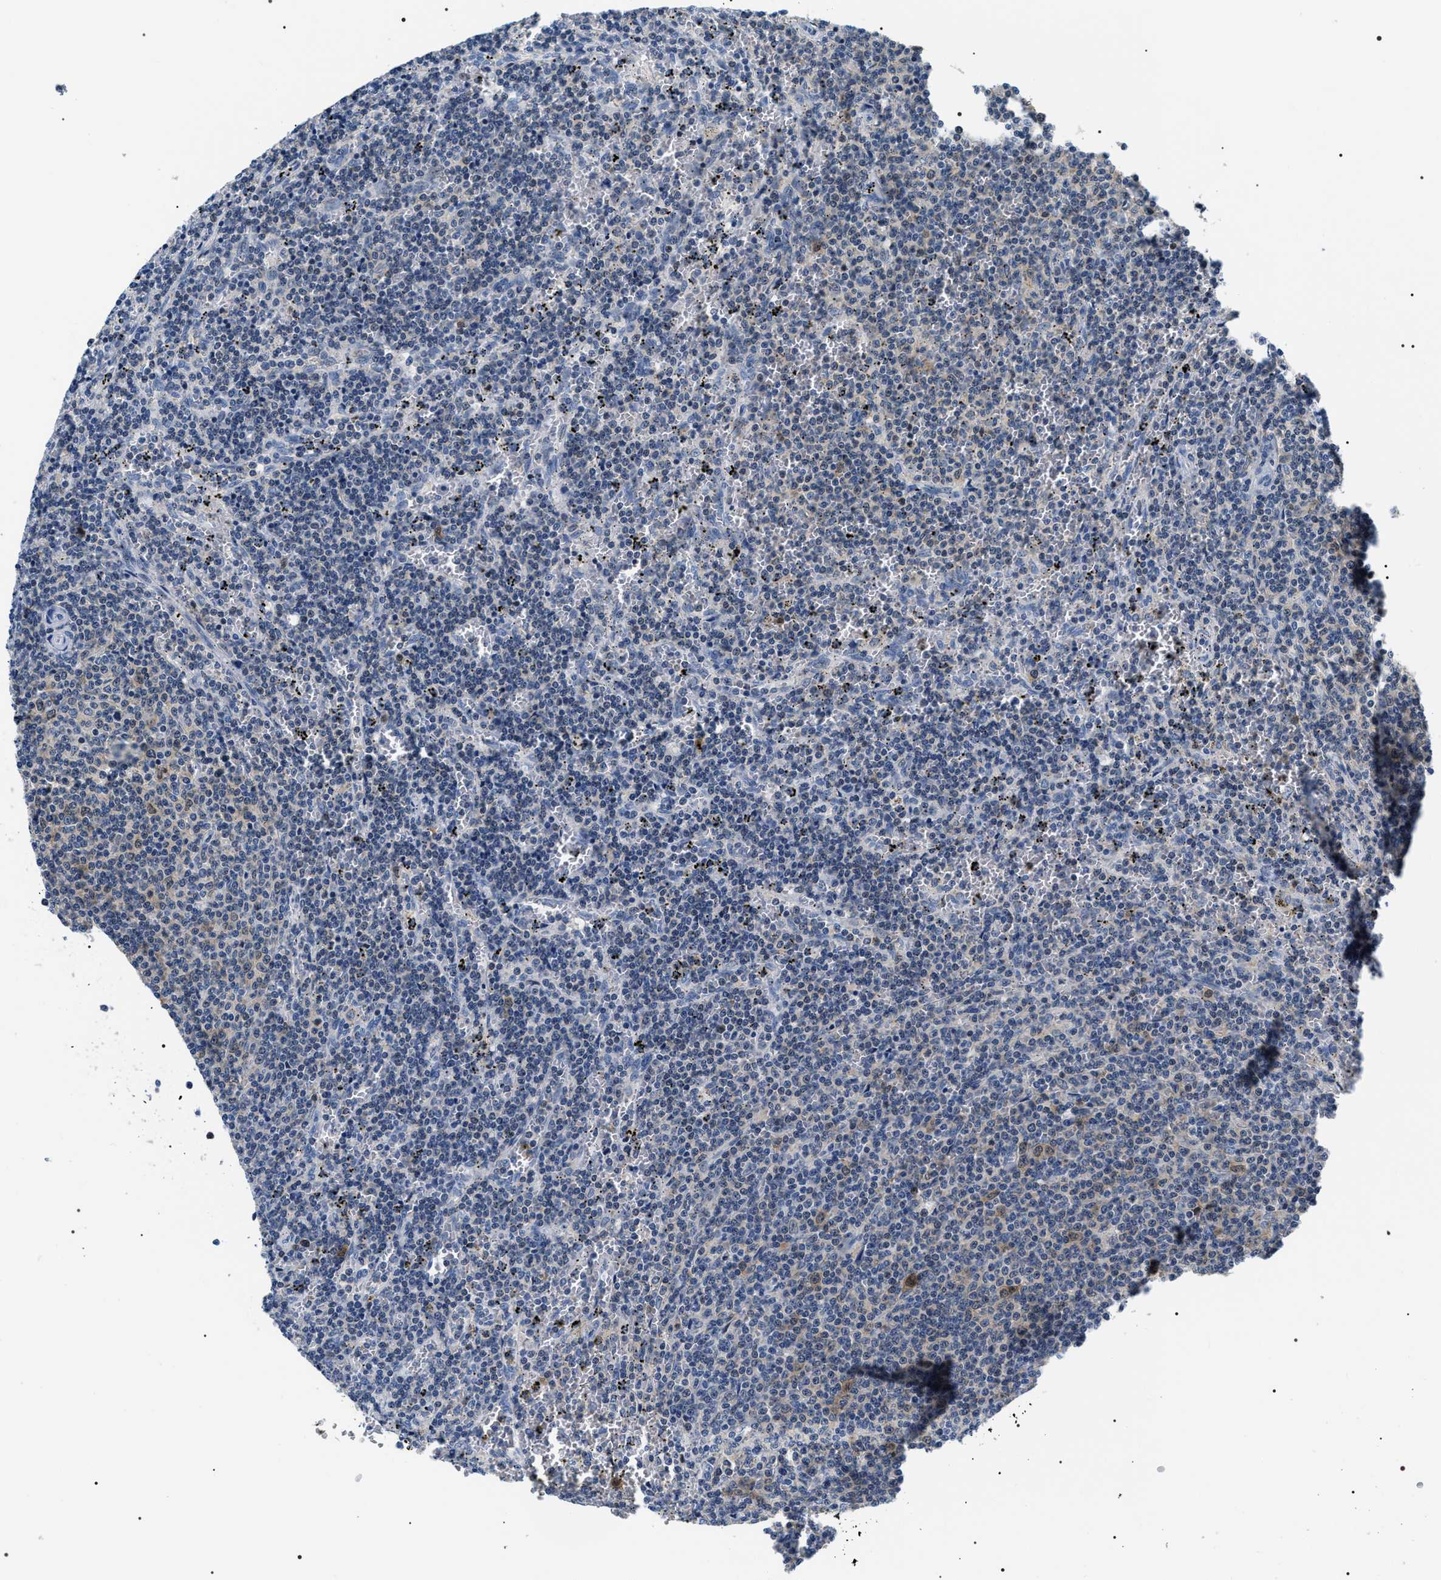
{"staining": {"intensity": "negative", "quantity": "none", "location": "none"}, "tissue": "lymphoma", "cell_type": "Tumor cells", "image_type": "cancer", "snomed": [{"axis": "morphology", "description": "Malignant lymphoma, non-Hodgkin's type, Low grade"}, {"axis": "topography", "description": "Spleen"}], "caption": "The photomicrograph reveals no staining of tumor cells in lymphoma.", "gene": "BAG2", "patient": {"sex": "female", "age": 50}}